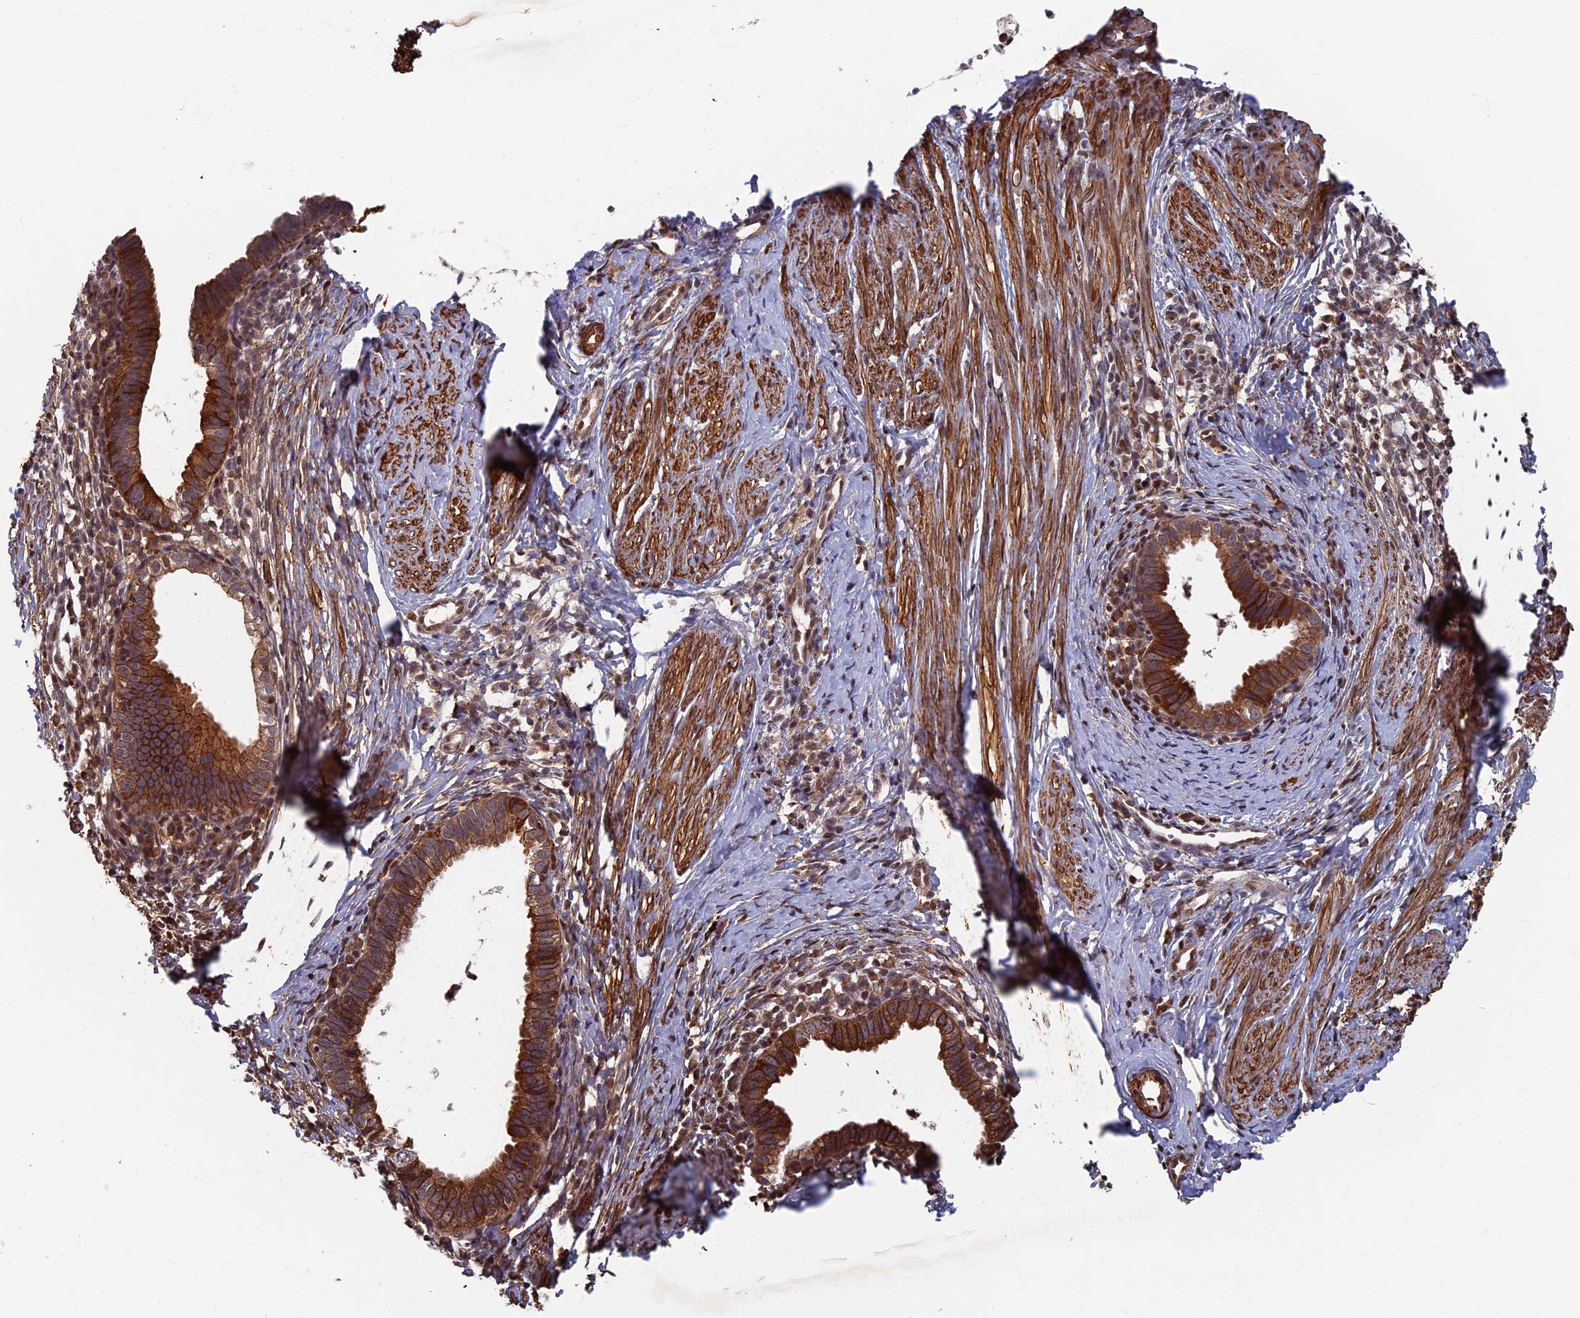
{"staining": {"intensity": "strong", "quantity": ">75%", "location": "cytoplasmic/membranous"}, "tissue": "cervical cancer", "cell_type": "Tumor cells", "image_type": "cancer", "snomed": [{"axis": "morphology", "description": "Adenocarcinoma, NOS"}, {"axis": "topography", "description": "Cervix"}], "caption": "Immunohistochemistry (IHC) histopathology image of human cervical adenocarcinoma stained for a protein (brown), which displays high levels of strong cytoplasmic/membranous staining in approximately >75% of tumor cells.", "gene": "CTDP1", "patient": {"sex": "female", "age": 36}}